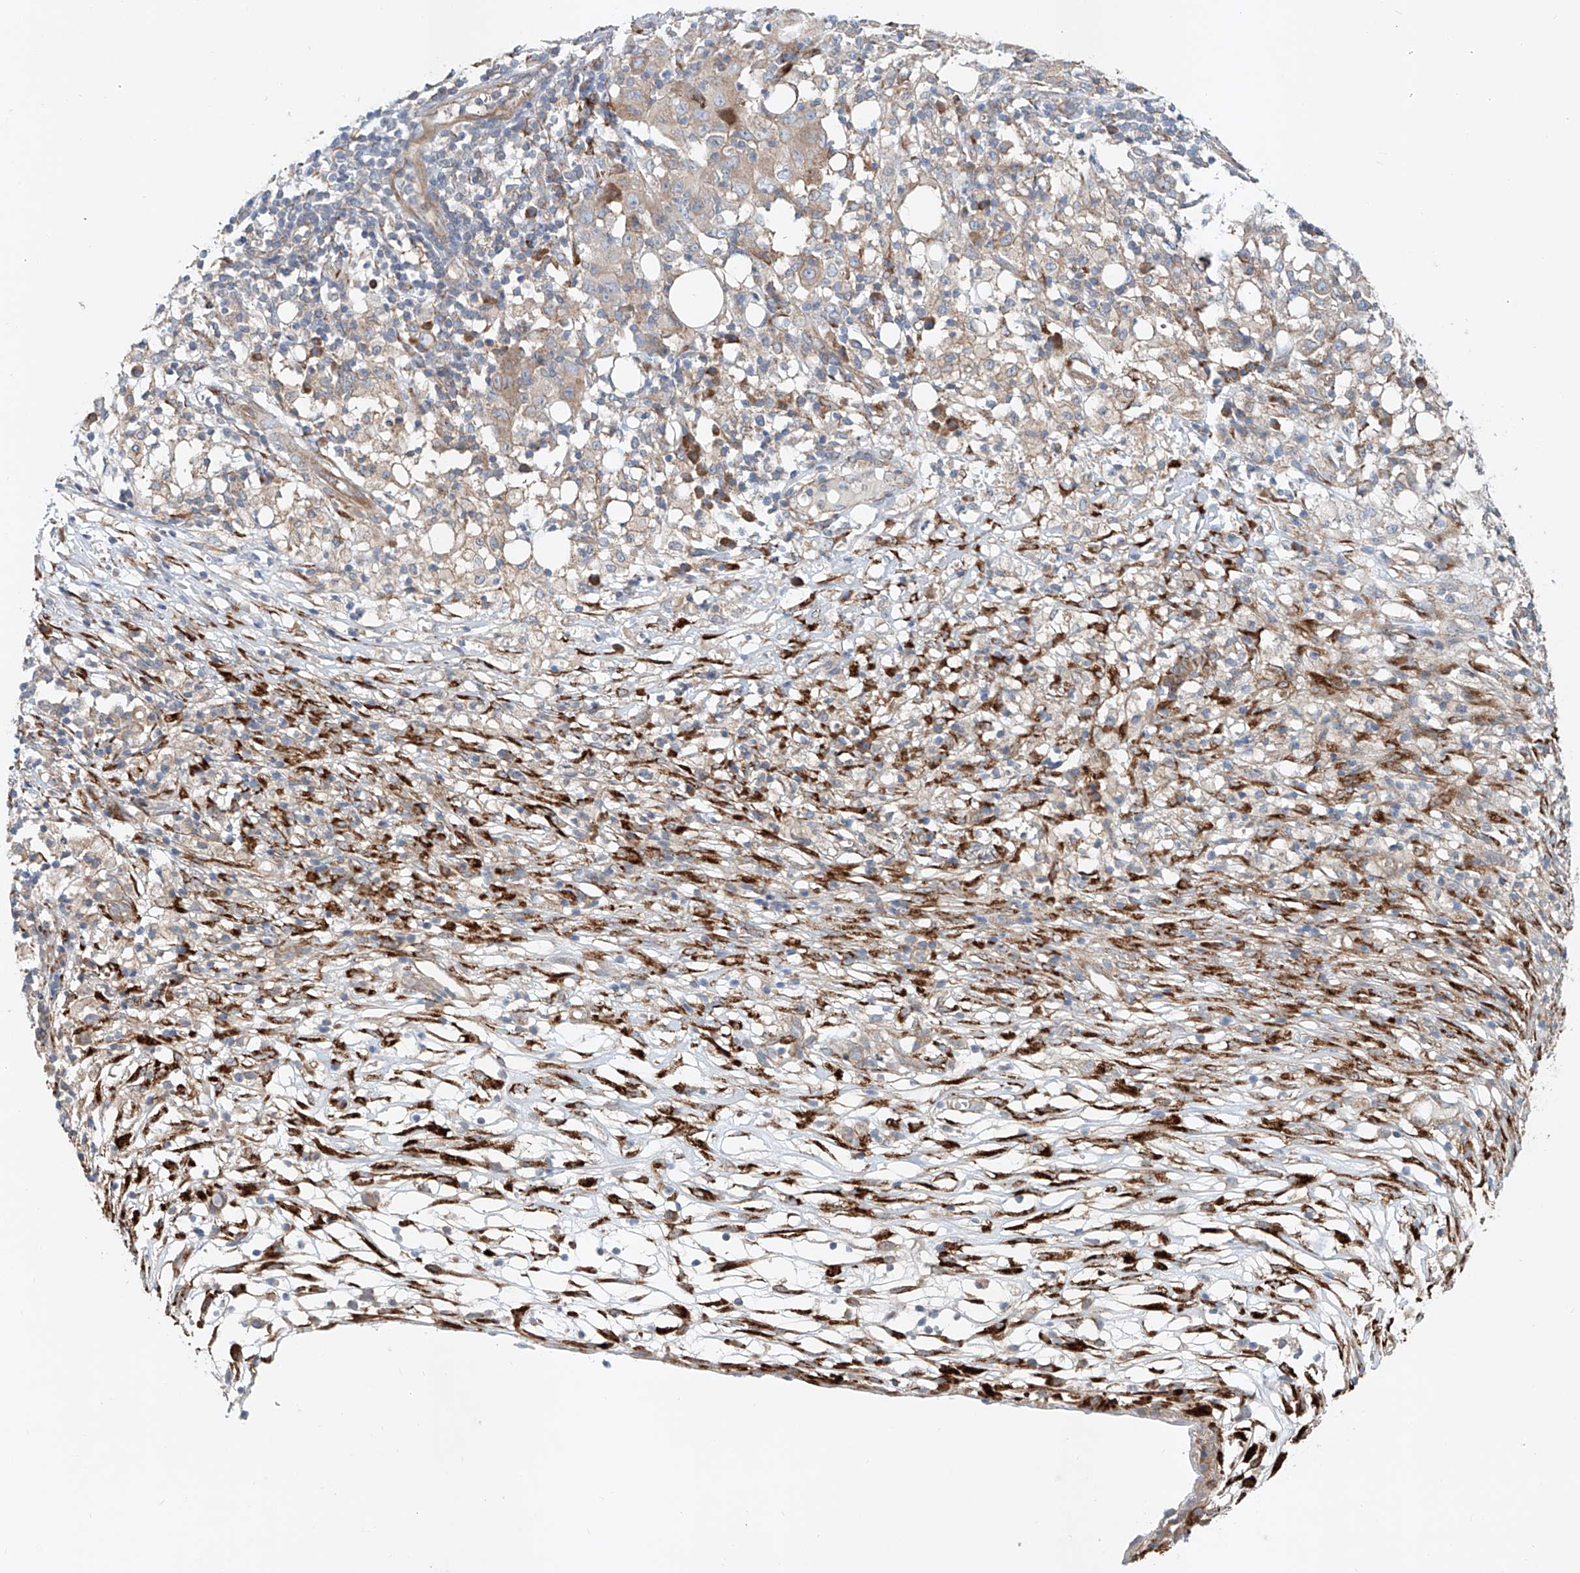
{"staining": {"intensity": "weak", "quantity": "25%-75%", "location": "cytoplasmic/membranous"}, "tissue": "ovarian cancer", "cell_type": "Tumor cells", "image_type": "cancer", "snomed": [{"axis": "morphology", "description": "Carcinoma, endometroid"}, {"axis": "topography", "description": "Ovary"}], "caption": "Protein staining shows weak cytoplasmic/membranous staining in about 25%-75% of tumor cells in endometroid carcinoma (ovarian).", "gene": "SNAP29", "patient": {"sex": "female", "age": 42}}